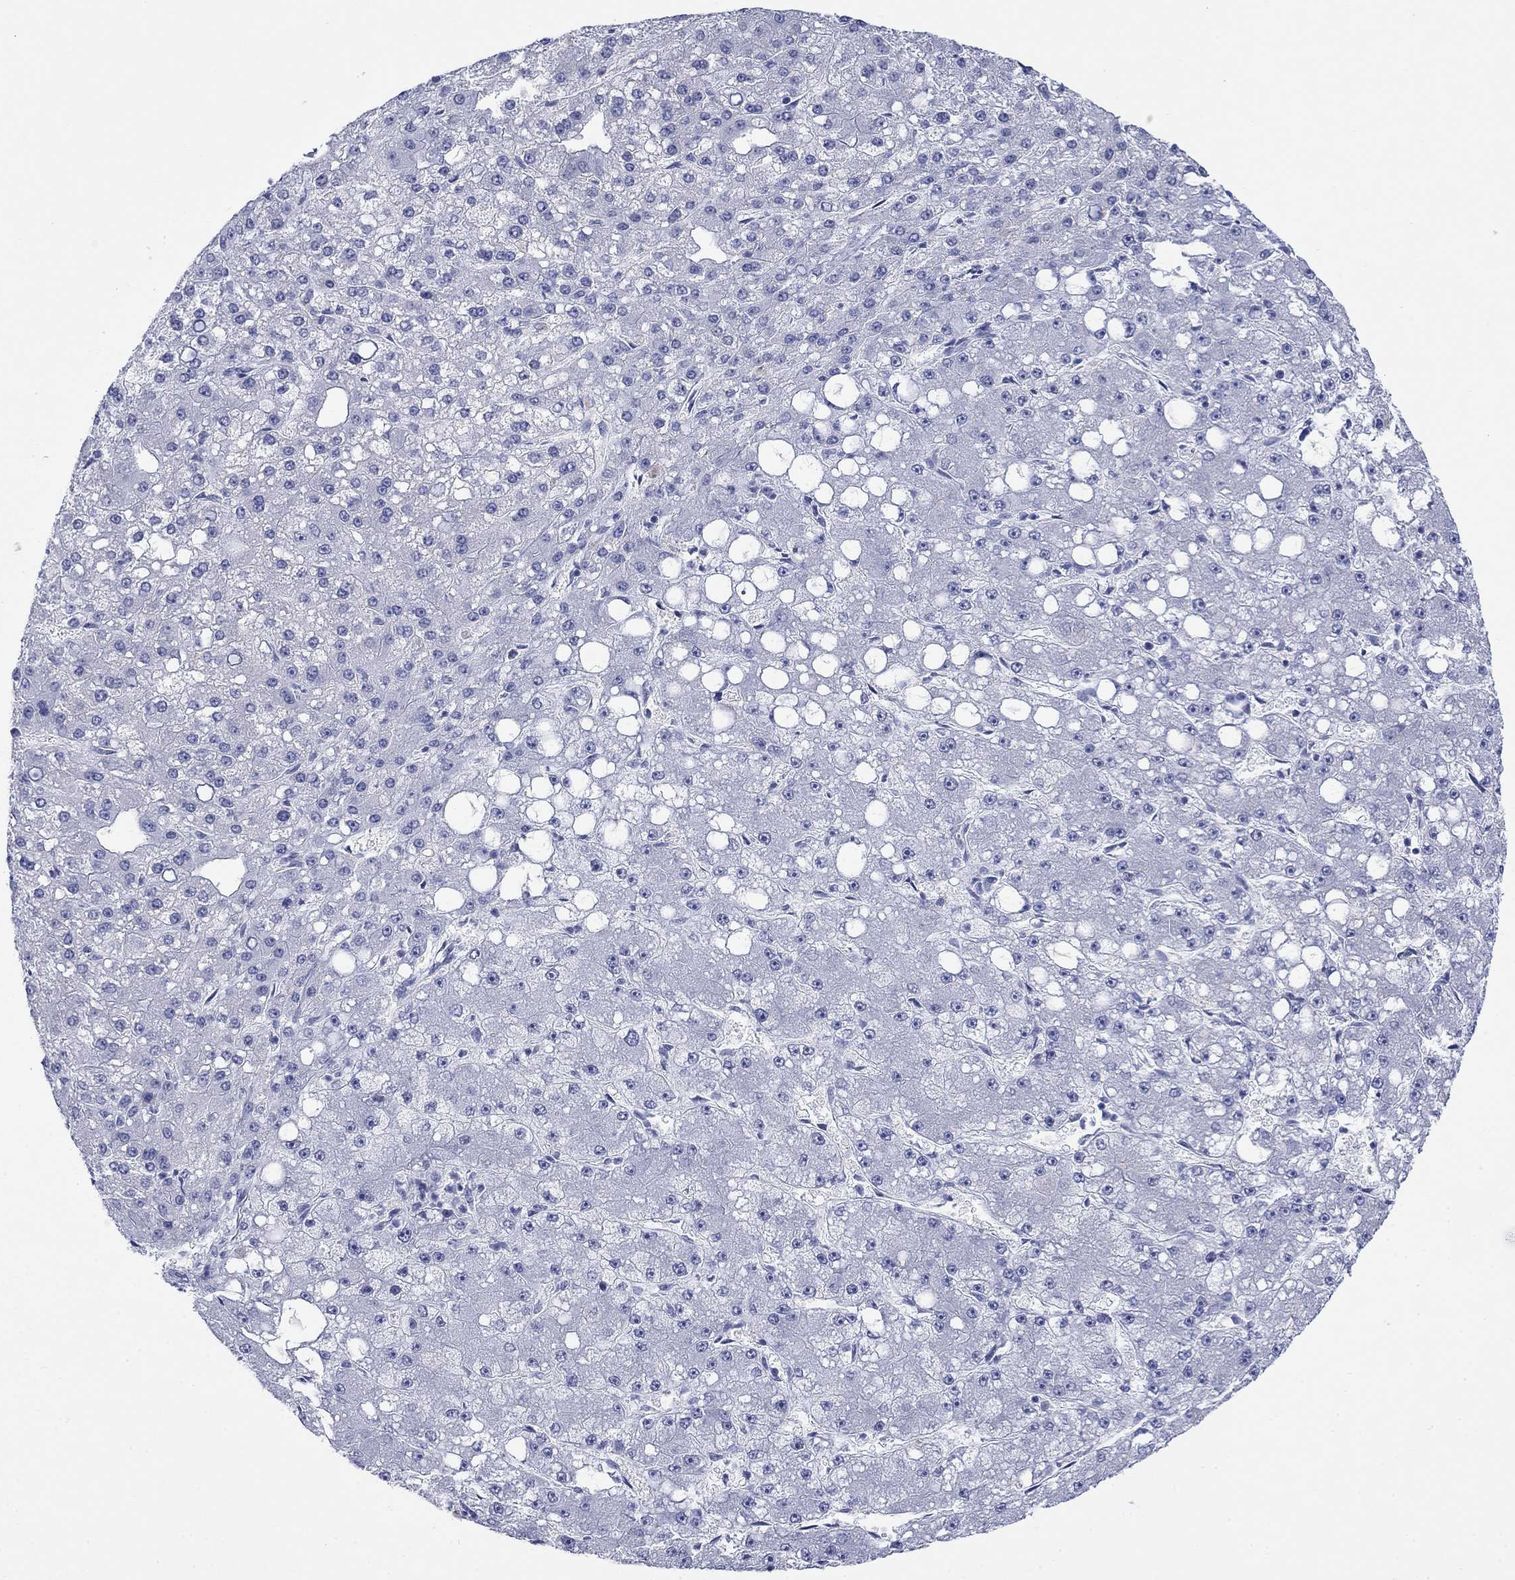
{"staining": {"intensity": "negative", "quantity": "none", "location": "none"}, "tissue": "liver cancer", "cell_type": "Tumor cells", "image_type": "cancer", "snomed": [{"axis": "morphology", "description": "Carcinoma, Hepatocellular, NOS"}, {"axis": "topography", "description": "Liver"}], "caption": "Immunohistochemistry (IHC) photomicrograph of neoplastic tissue: human liver cancer stained with DAB displays no significant protein positivity in tumor cells.", "gene": "PTPRZ1", "patient": {"sex": "male", "age": 67}}